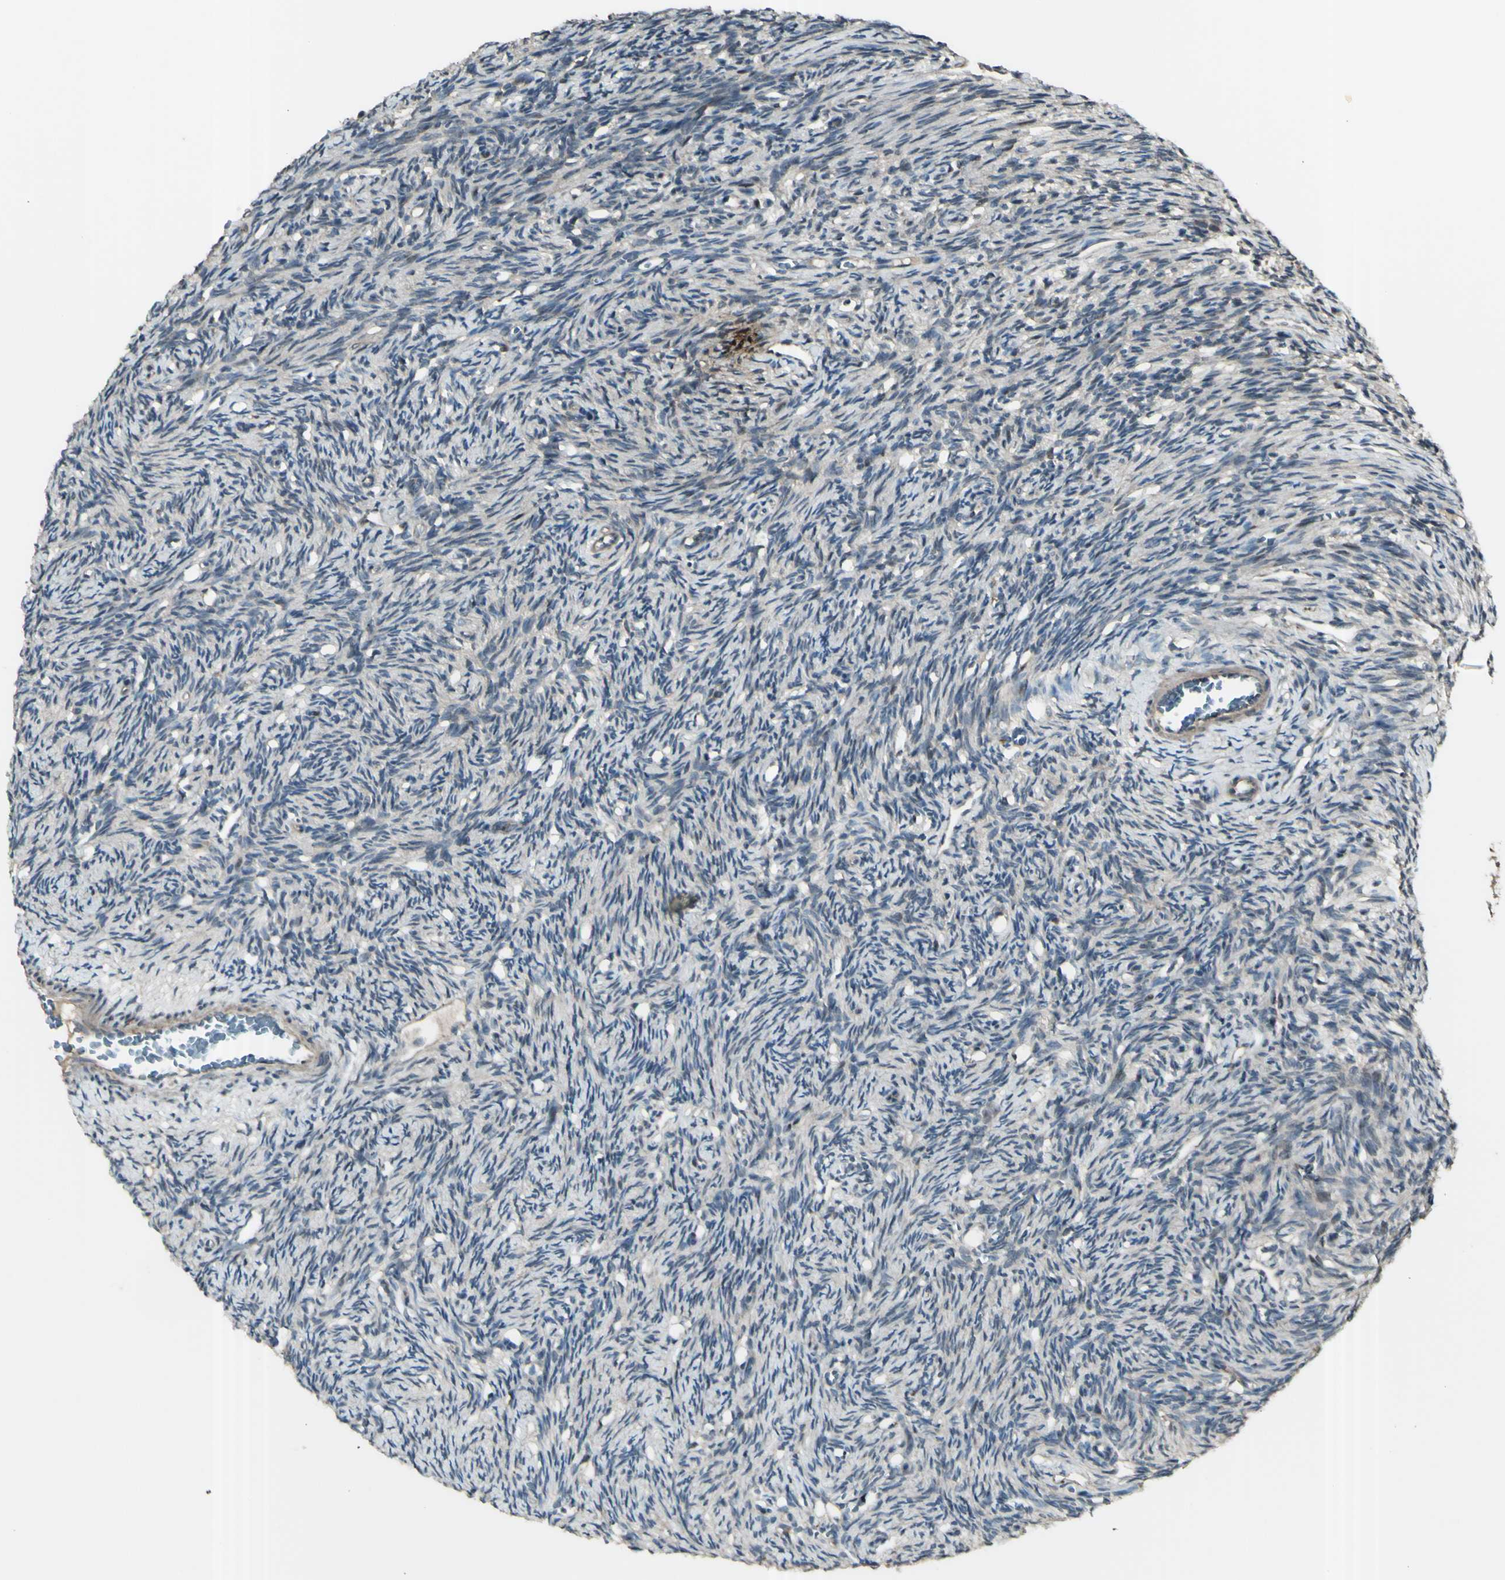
{"staining": {"intensity": "negative", "quantity": "none", "location": "none"}, "tissue": "ovary", "cell_type": "Ovarian stroma cells", "image_type": "normal", "snomed": [{"axis": "morphology", "description": "Normal tissue, NOS"}, {"axis": "topography", "description": "Ovary"}], "caption": "Immunohistochemical staining of unremarkable ovary demonstrates no significant expression in ovarian stroma cells.", "gene": "GNAS", "patient": {"sex": "female", "age": 33}}